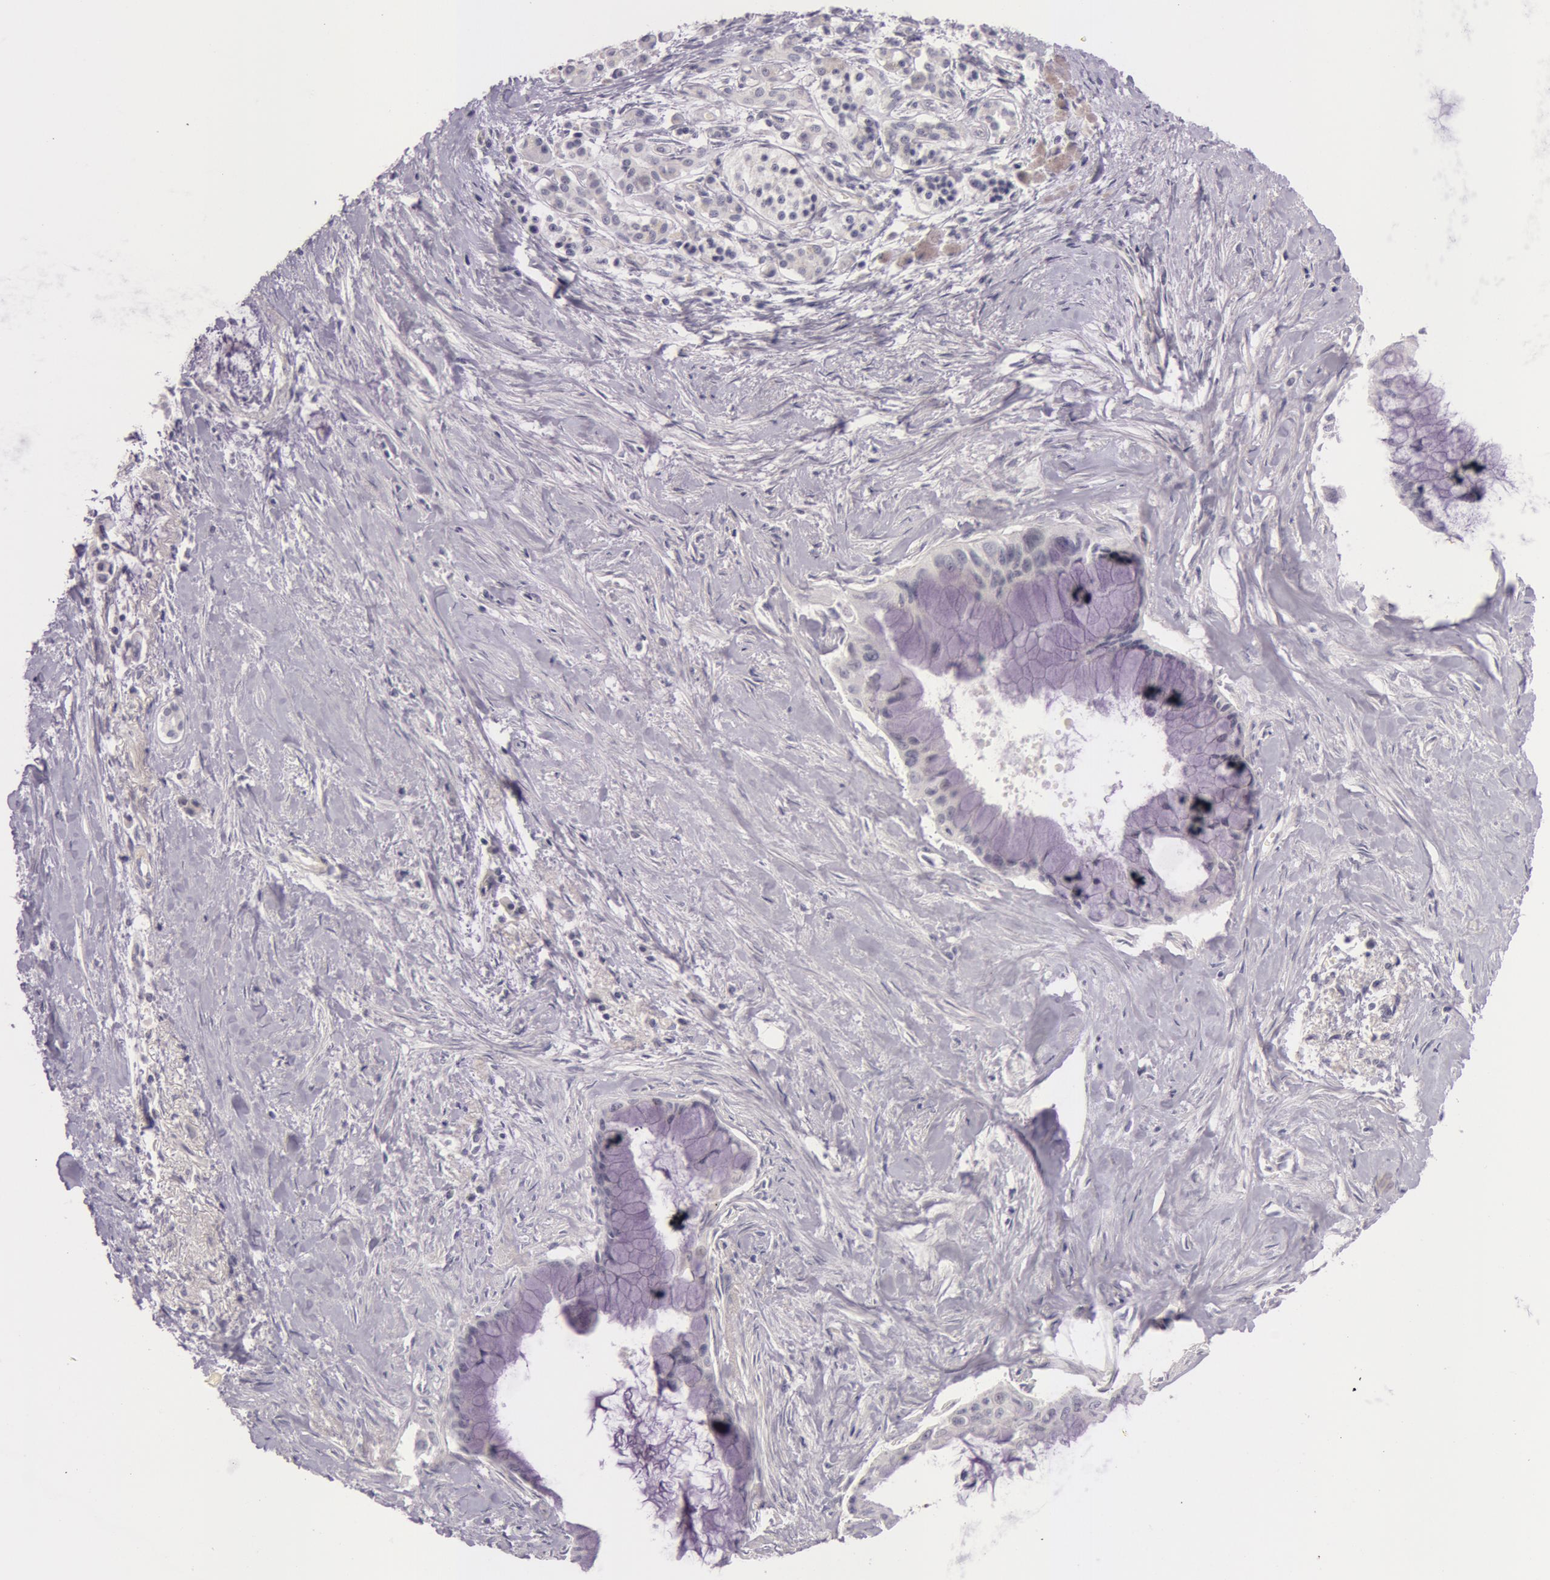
{"staining": {"intensity": "negative", "quantity": "none", "location": "none"}, "tissue": "pancreatic cancer", "cell_type": "Tumor cells", "image_type": "cancer", "snomed": [{"axis": "morphology", "description": "Adenocarcinoma, NOS"}, {"axis": "topography", "description": "Pancreas"}], "caption": "Immunohistochemistry micrograph of adenocarcinoma (pancreatic) stained for a protein (brown), which demonstrates no staining in tumor cells.", "gene": "RBMY1F", "patient": {"sex": "male", "age": 59}}